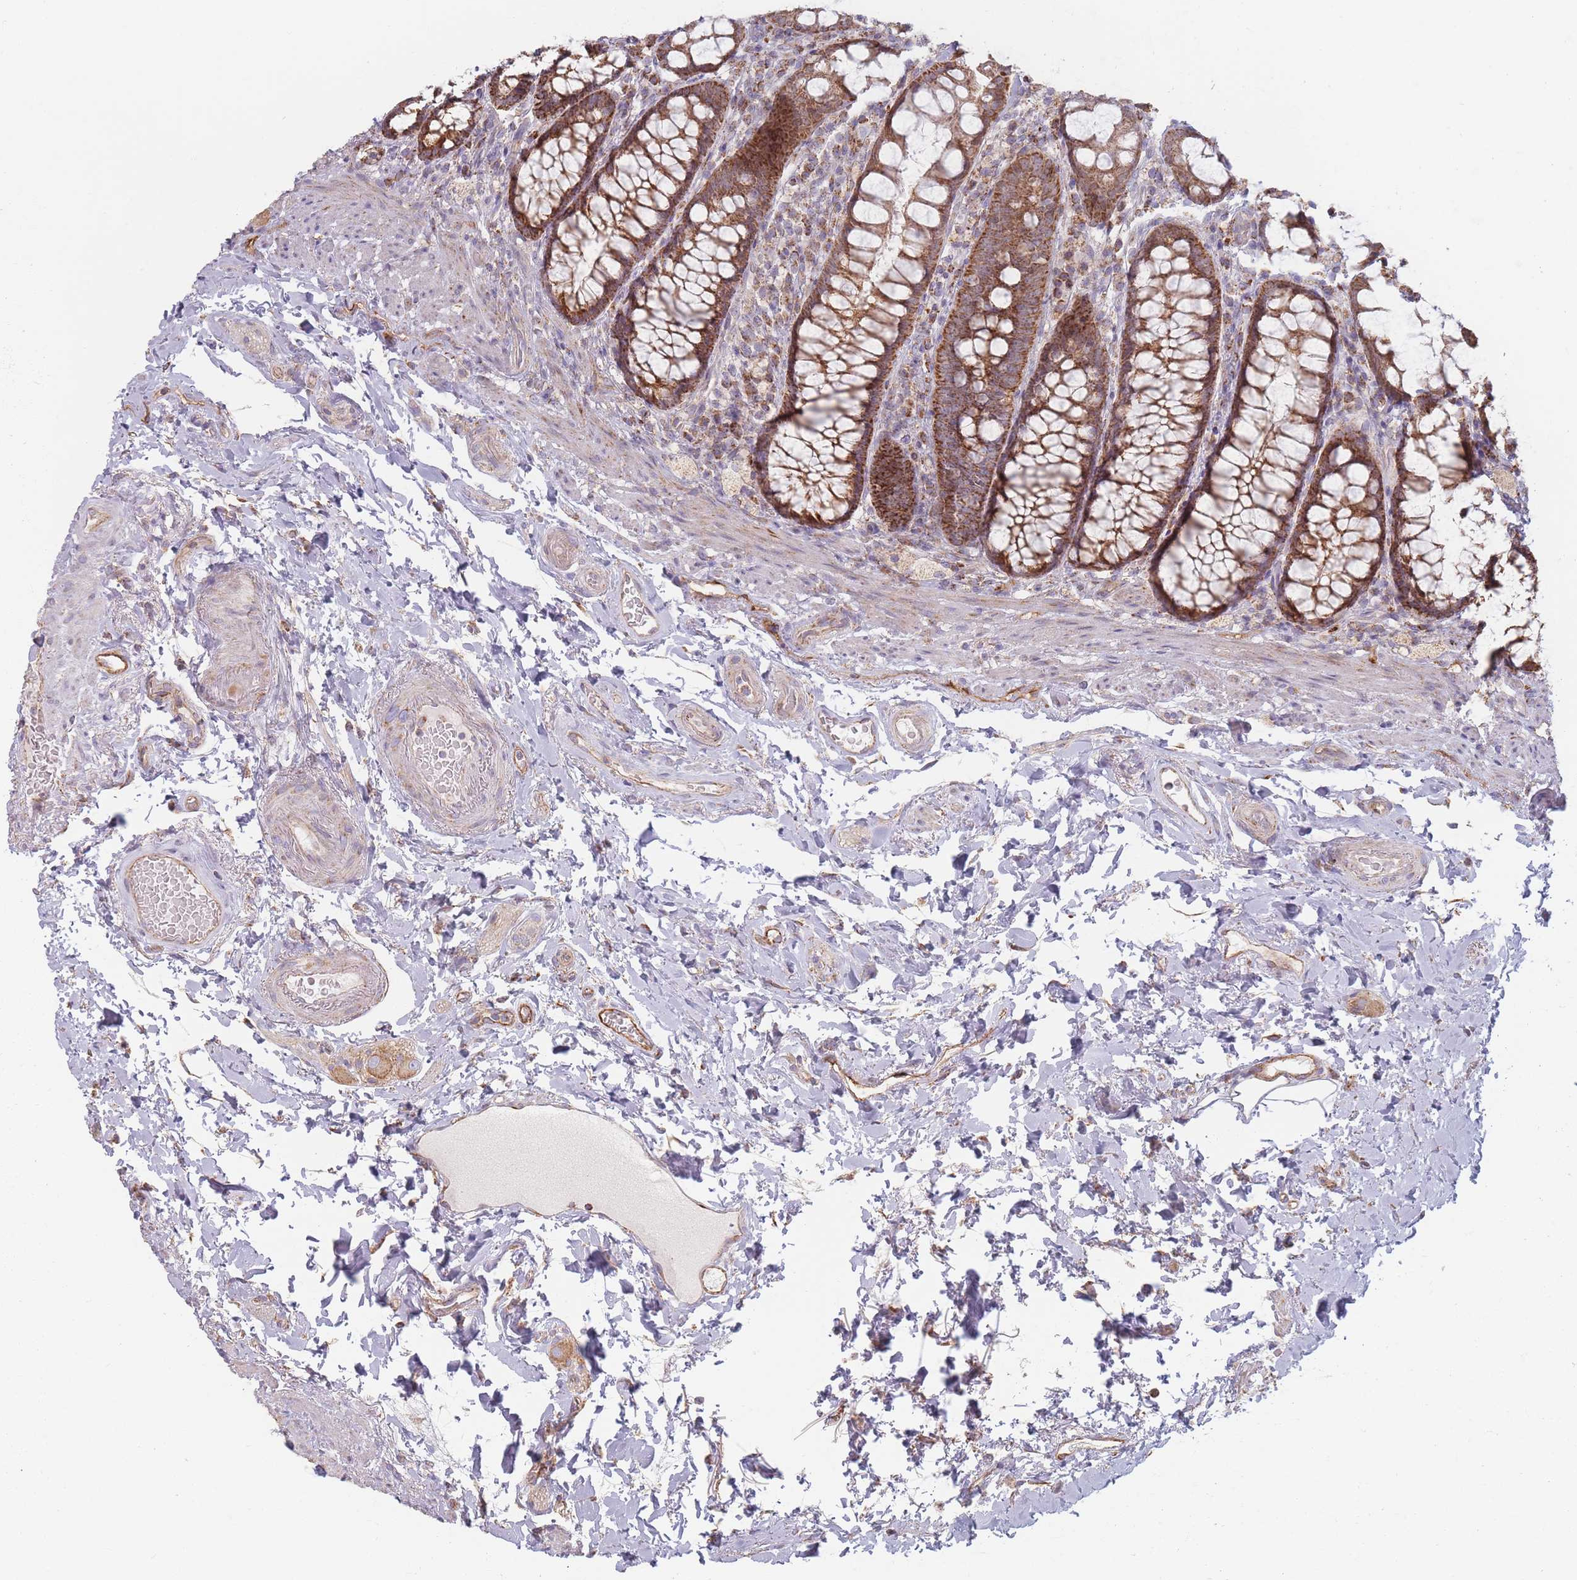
{"staining": {"intensity": "moderate", "quantity": ">75%", "location": "cytoplasmic/membranous"}, "tissue": "rectum", "cell_type": "Glandular cells", "image_type": "normal", "snomed": [{"axis": "morphology", "description": "Normal tissue, NOS"}, {"axis": "topography", "description": "Rectum"}], "caption": "Glandular cells display medium levels of moderate cytoplasmic/membranous expression in about >75% of cells in normal rectum.", "gene": "ESRP2", "patient": {"sex": "male", "age": 83}}